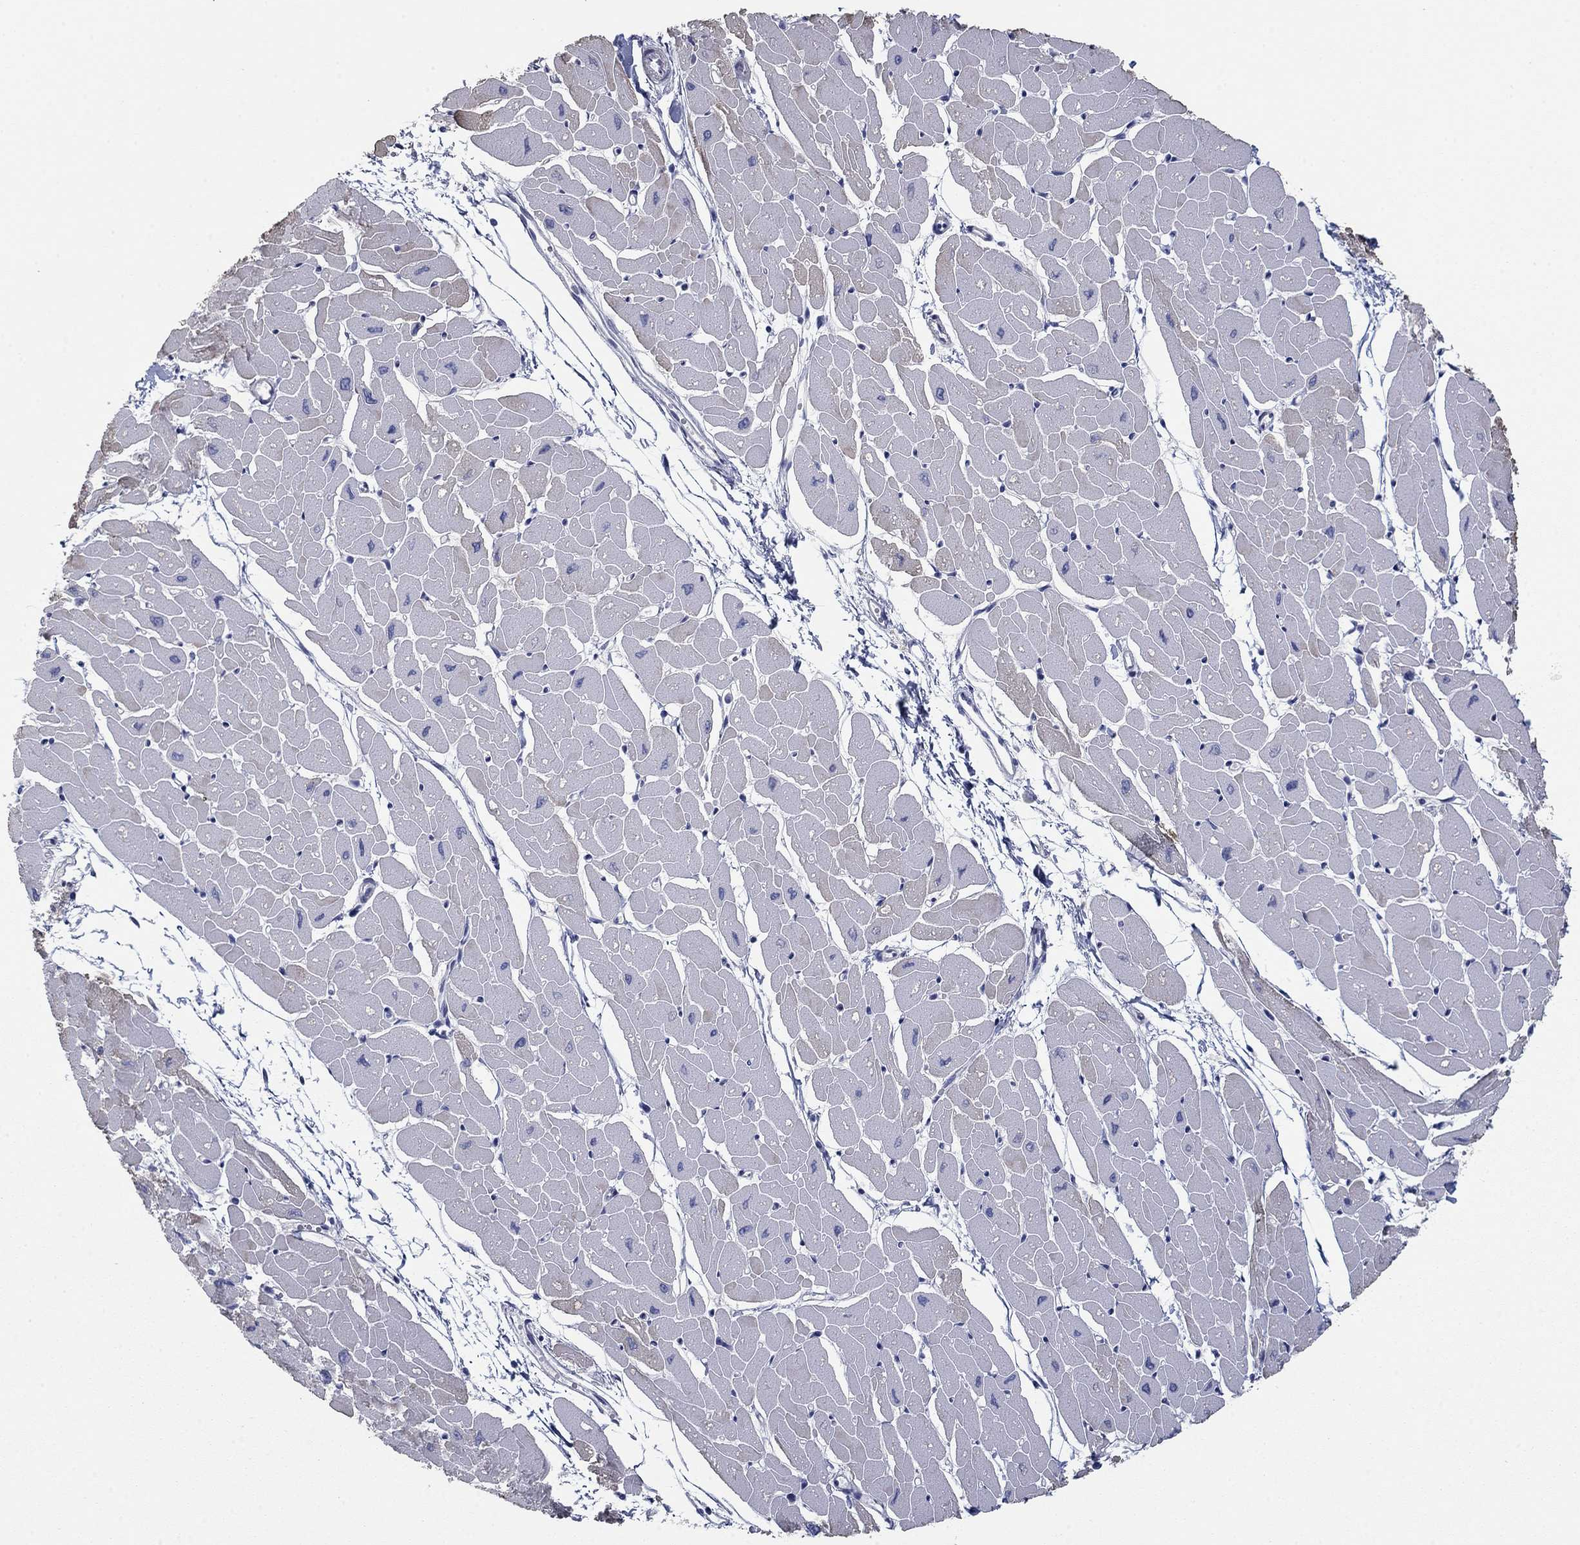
{"staining": {"intensity": "negative", "quantity": "none", "location": "none"}, "tissue": "heart muscle", "cell_type": "Cardiomyocytes", "image_type": "normal", "snomed": [{"axis": "morphology", "description": "Normal tissue, NOS"}, {"axis": "topography", "description": "Heart"}], "caption": "Immunohistochemistry photomicrograph of normal heart muscle: heart muscle stained with DAB (3,3'-diaminobenzidine) shows no significant protein positivity in cardiomyocytes. Brightfield microscopy of IHC stained with DAB (brown) and hematoxylin (blue), captured at high magnification.", "gene": "APOC3", "patient": {"sex": "male", "age": 57}}